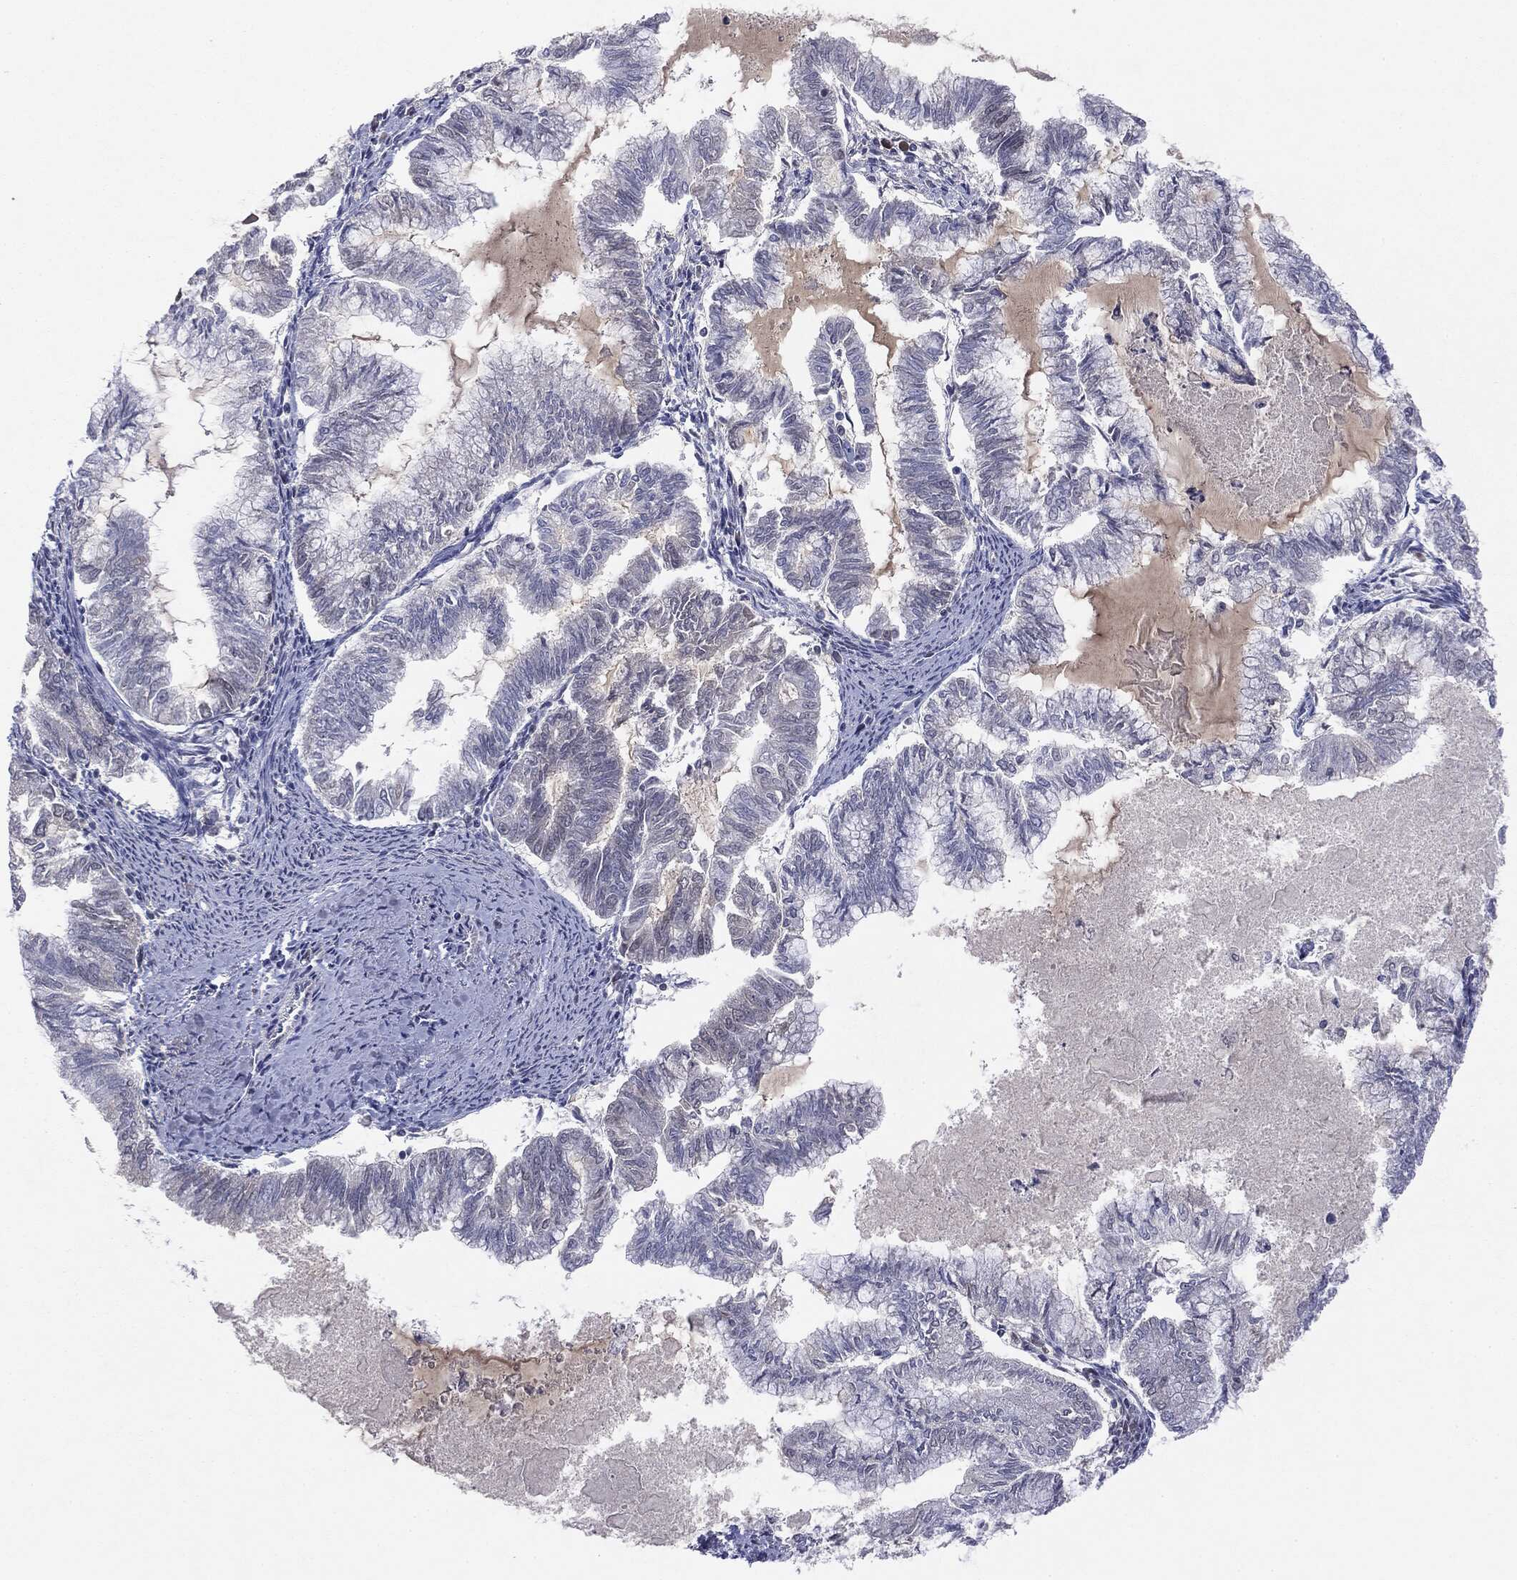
{"staining": {"intensity": "negative", "quantity": "none", "location": "none"}, "tissue": "endometrial cancer", "cell_type": "Tumor cells", "image_type": "cancer", "snomed": [{"axis": "morphology", "description": "Adenocarcinoma, NOS"}, {"axis": "topography", "description": "Endometrium"}], "caption": "Tumor cells show no significant protein expression in adenocarcinoma (endometrial). (DAB (3,3'-diaminobenzidine) immunohistochemistry (IHC), high magnification).", "gene": "KIF2C", "patient": {"sex": "female", "age": 79}}